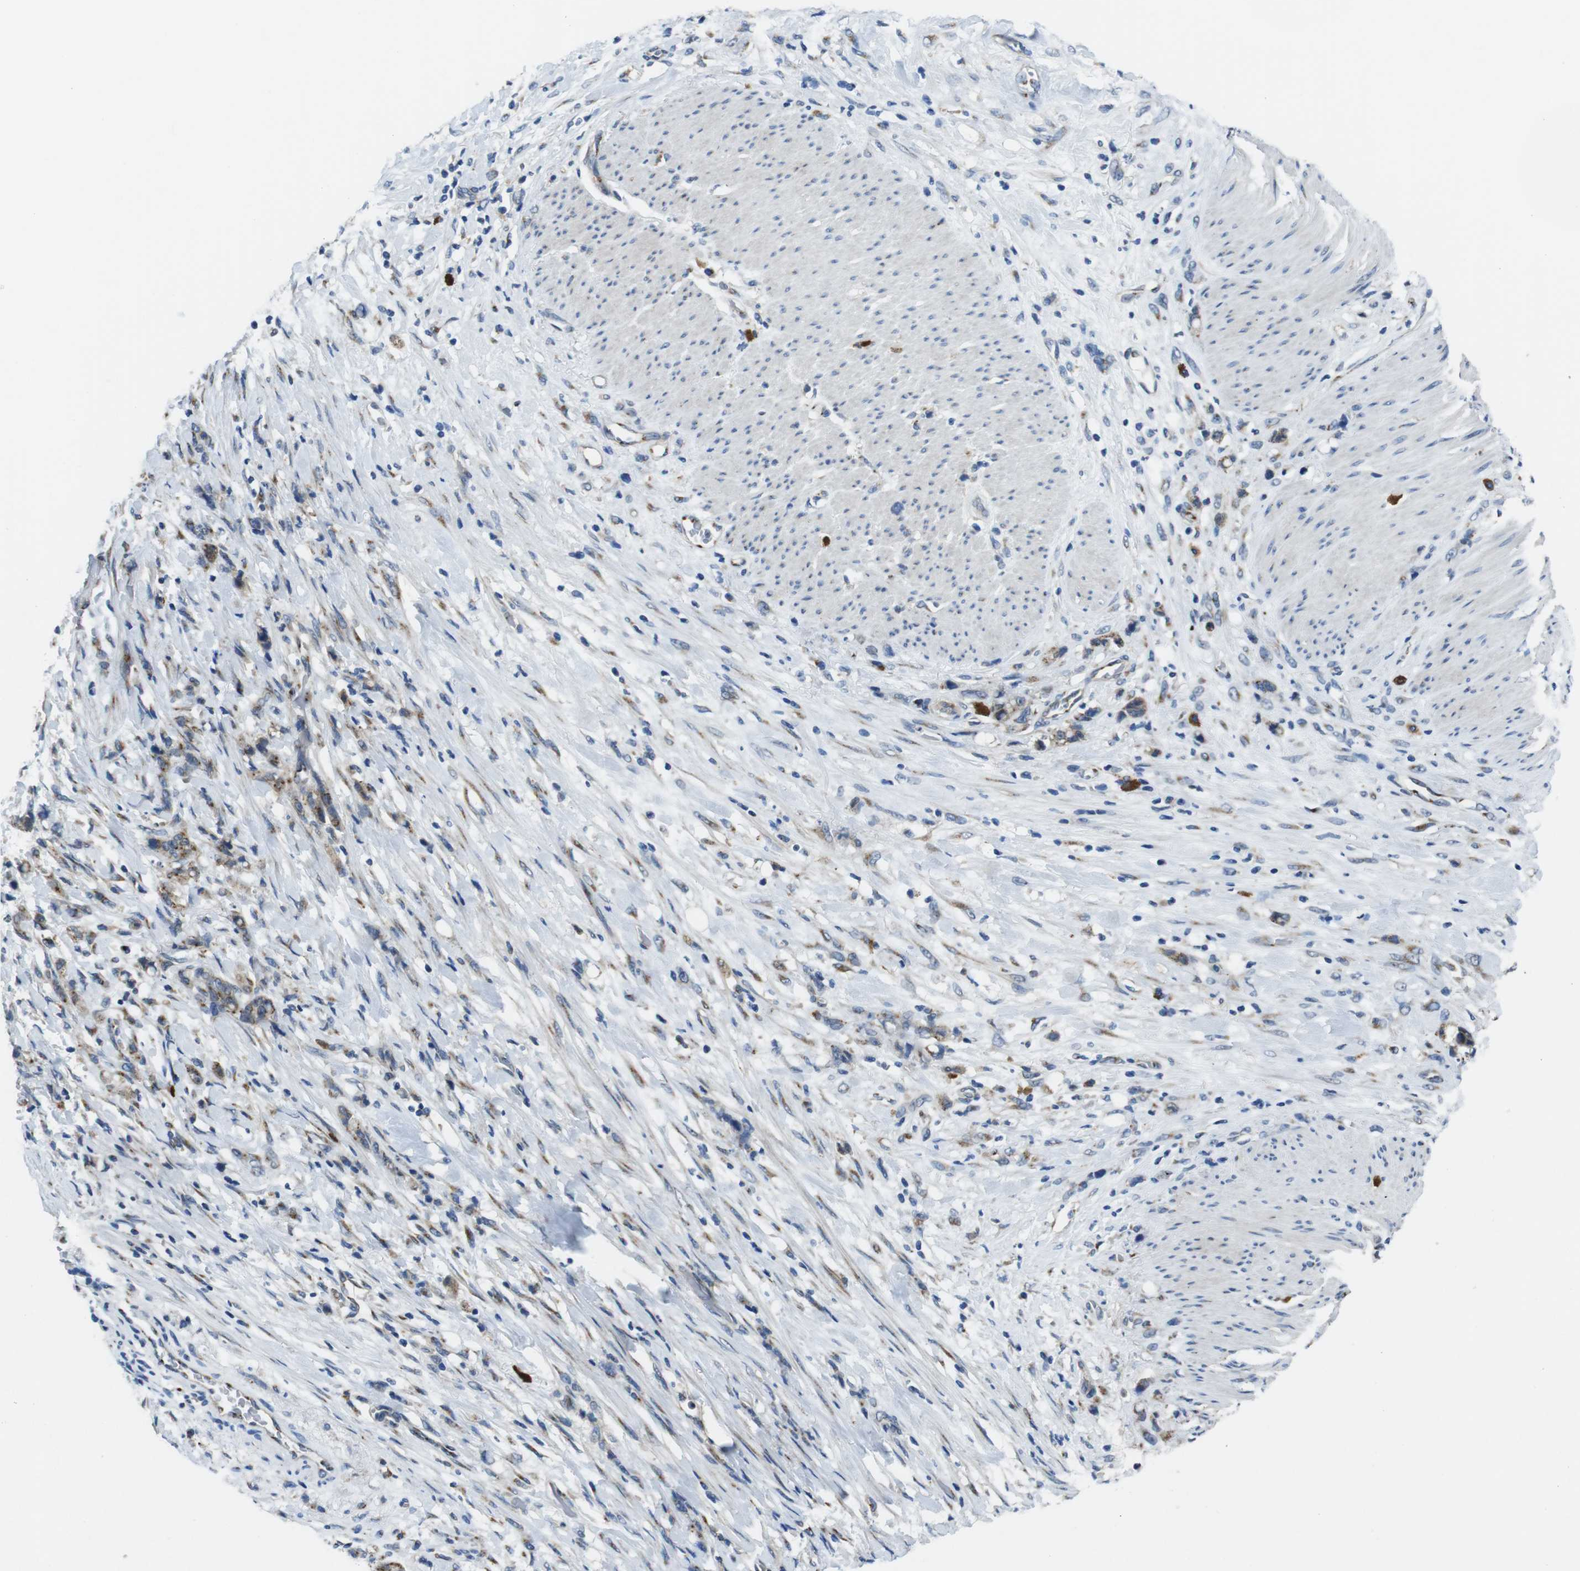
{"staining": {"intensity": "weak", "quantity": "25%-75%", "location": "cytoplasmic/membranous"}, "tissue": "stomach cancer", "cell_type": "Tumor cells", "image_type": "cancer", "snomed": [{"axis": "morphology", "description": "Adenocarcinoma, NOS"}, {"axis": "topography", "description": "Stomach, lower"}], "caption": "Protein expression analysis of adenocarcinoma (stomach) reveals weak cytoplasmic/membranous staining in approximately 25%-75% of tumor cells.", "gene": "RAB6A", "patient": {"sex": "male", "age": 88}}